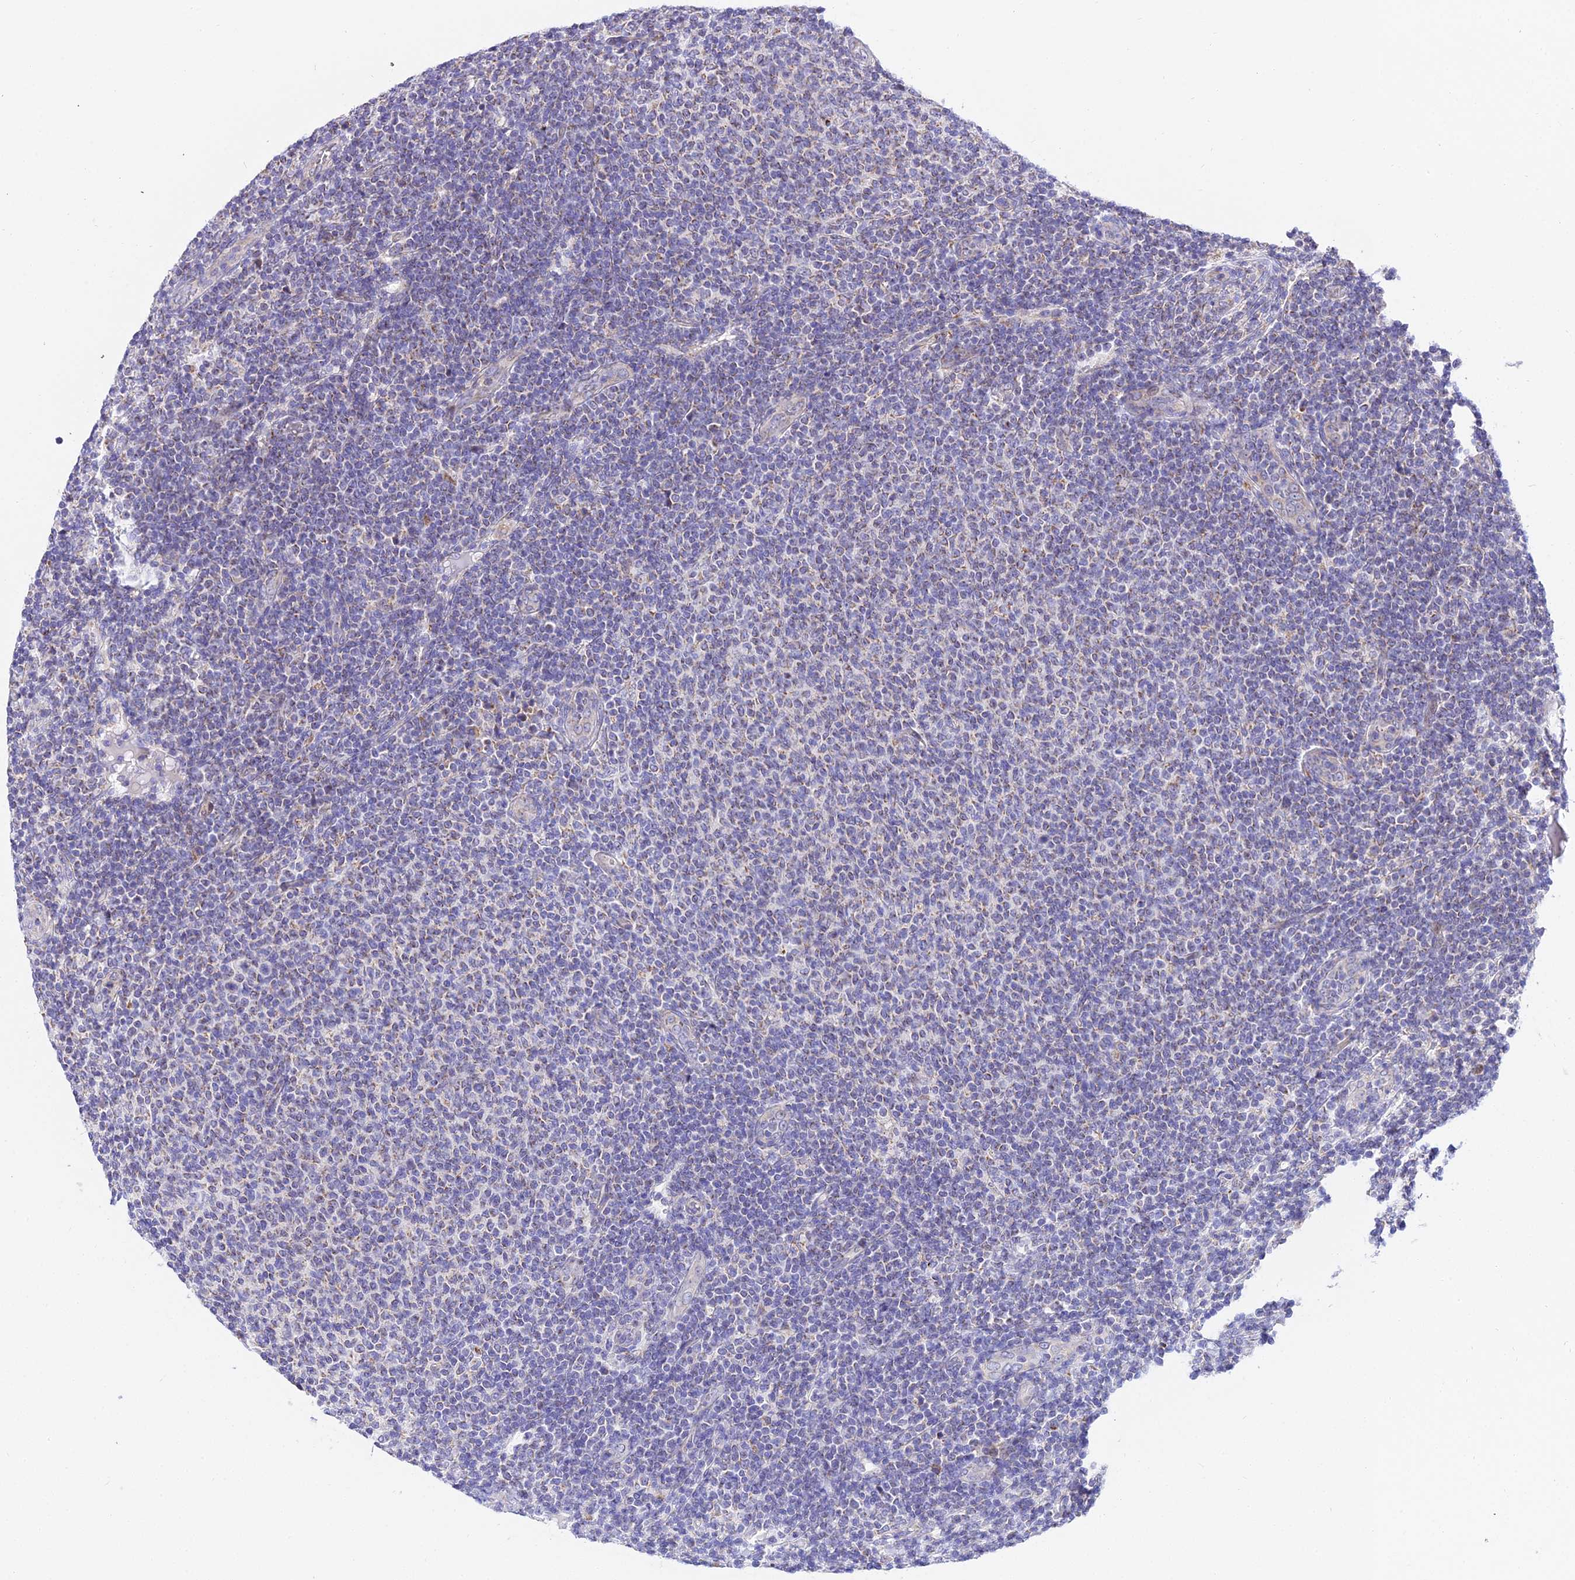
{"staining": {"intensity": "negative", "quantity": "none", "location": "none"}, "tissue": "lymphoma", "cell_type": "Tumor cells", "image_type": "cancer", "snomed": [{"axis": "morphology", "description": "Malignant lymphoma, non-Hodgkin's type, Low grade"}, {"axis": "topography", "description": "Lymph node"}], "caption": "Immunohistochemistry (IHC) image of neoplastic tissue: human lymphoma stained with DAB (3,3'-diaminobenzidine) reveals no significant protein expression in tumor cells.", "gene": "ATP5PB", "patient": {"sex": "male", "age": 66}}